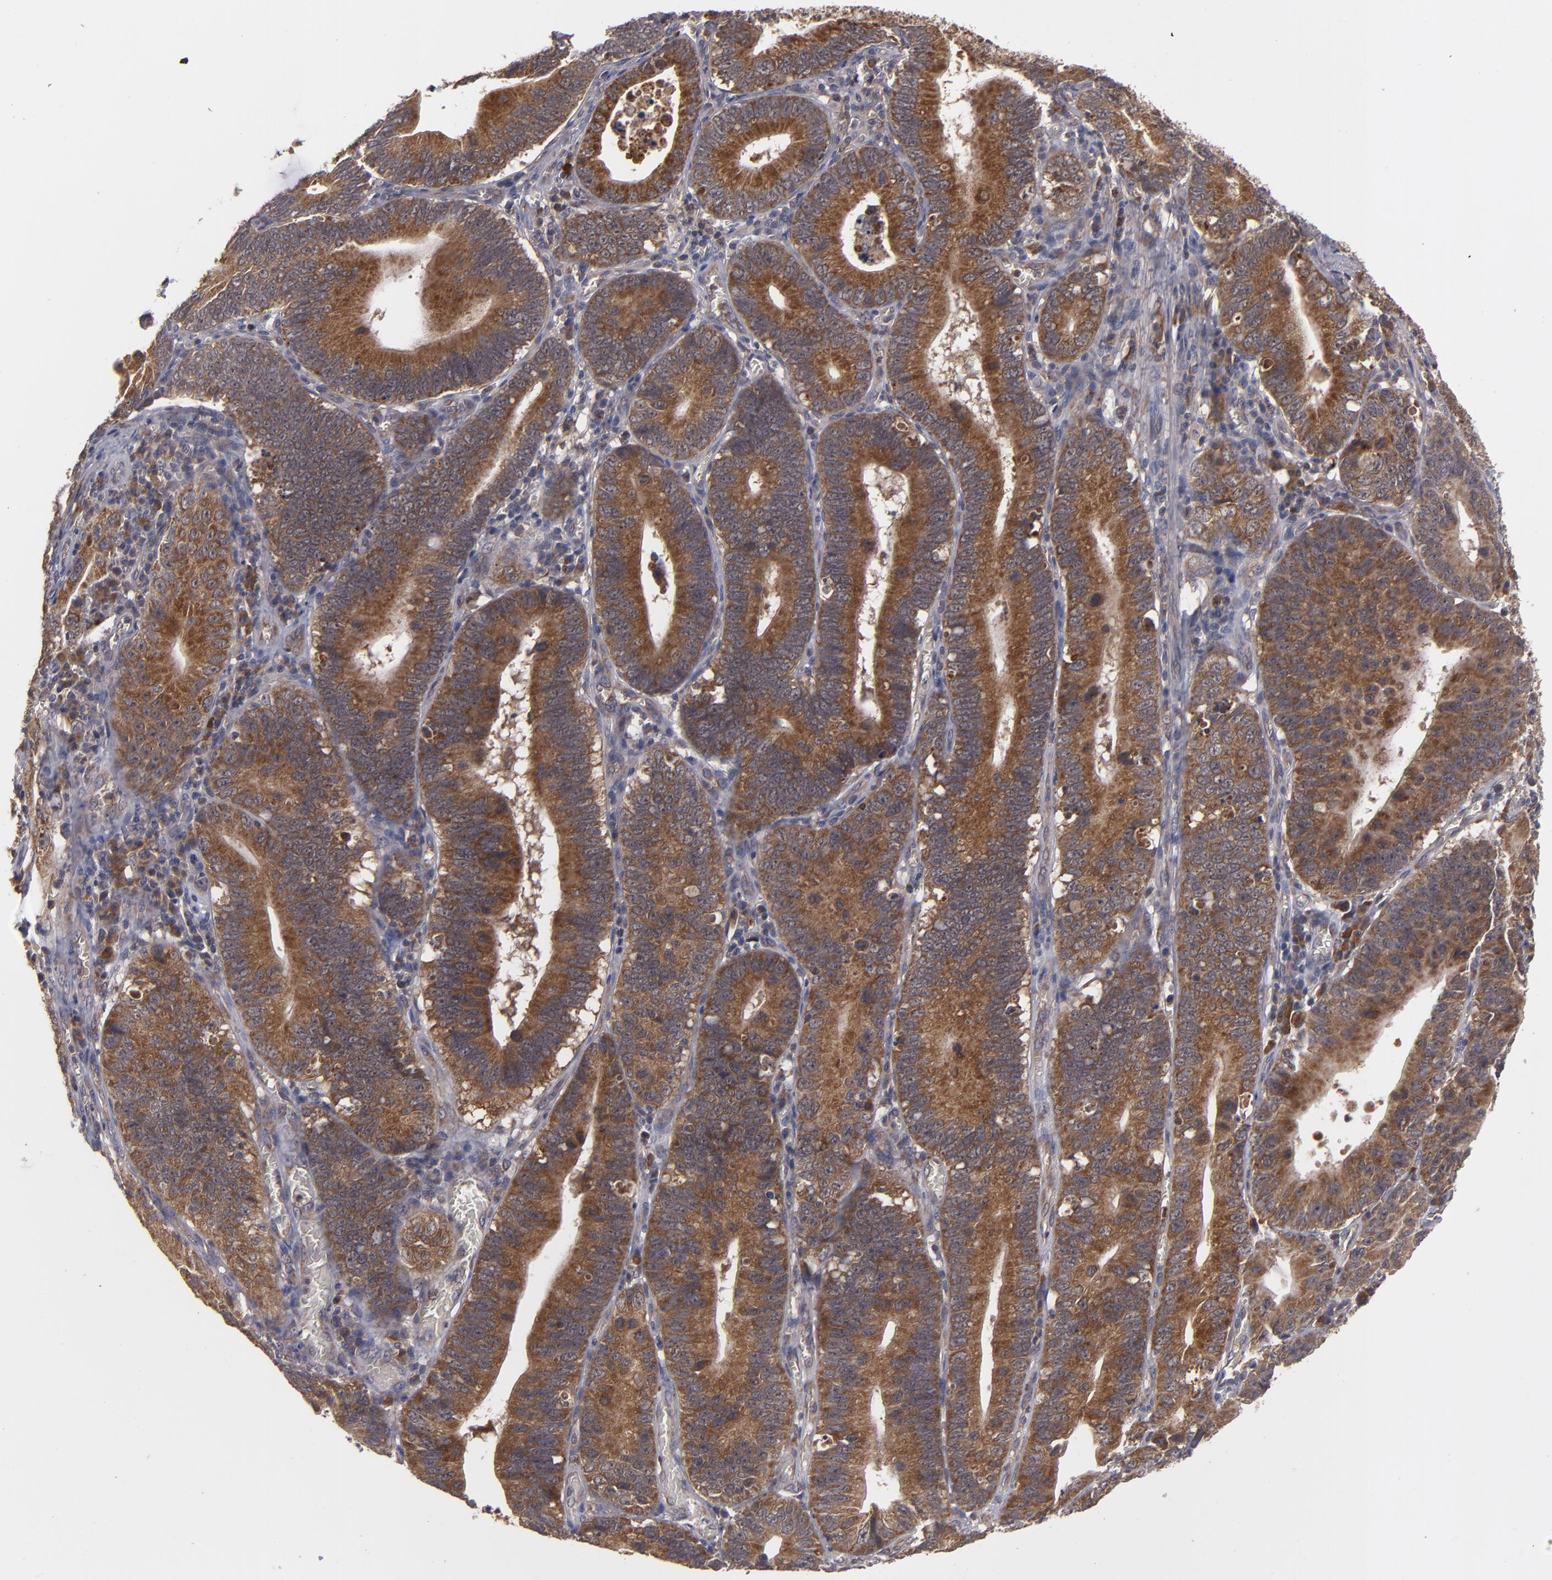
{"staining": {"intensity": "strong", "quantity": ">75%", "location": "cytoplasmic/membranous"}, "tissue": "stomach cancer", "cell_type": "Tumor cells", "image_type": "cancer", "snomed": [{"axis": "morphology", "description": "Adenocarcinoma, NOS"}, {"axis": "topography", "description": "Stomach"}, {"axis": "topography", "description": "Gastric cardia"}], "caption": "An image of stomach adenocarcinoma stained for a protein displays strong cytoplasmic/membranous brown staining in tumor cells.", "gene": "BMP6", "patient": {"sex": "male", "age": 59}}